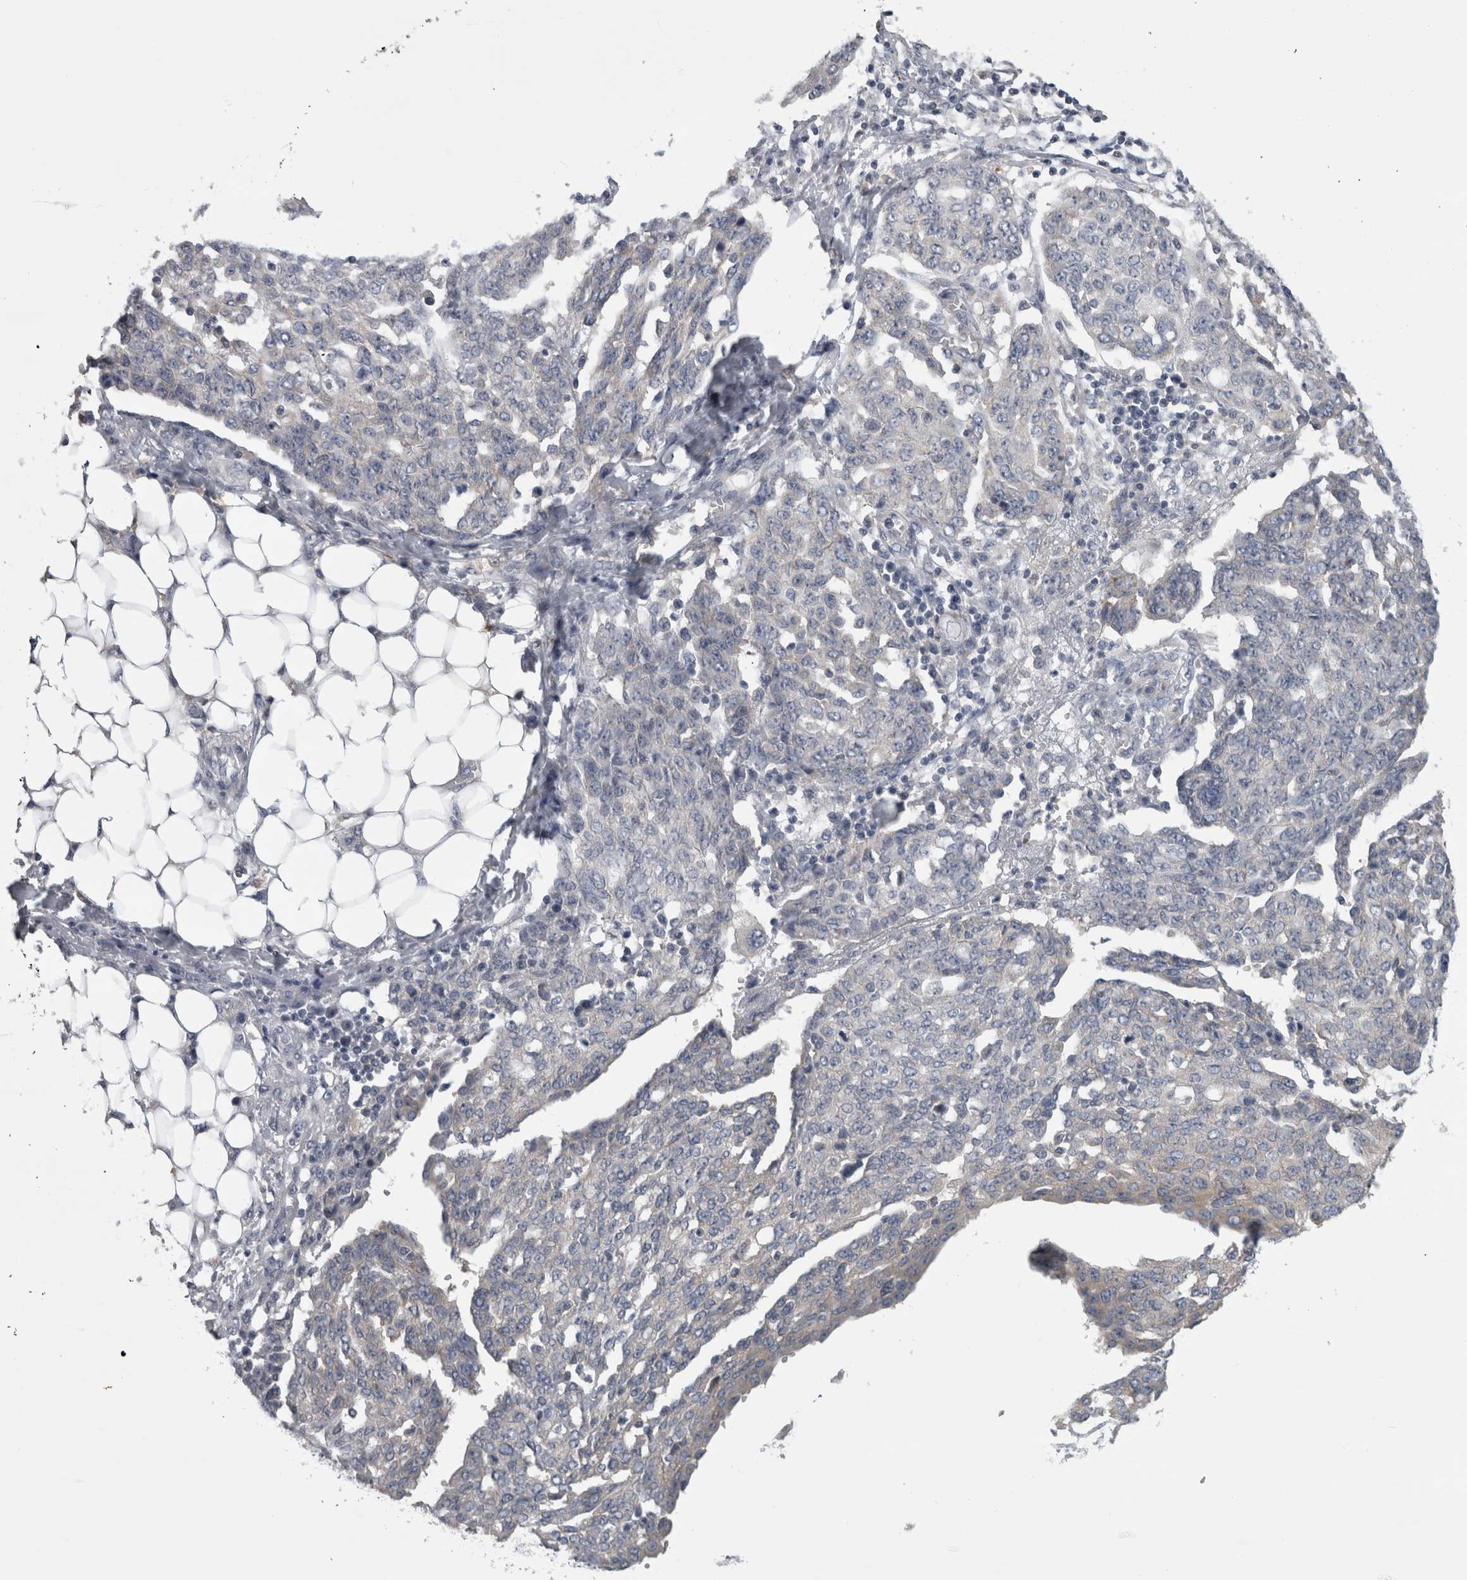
{"staining": {"intensity": "weak", "quantity": "<25%", "location": "cytoplasmic/membranous"}, "tissue": "ovarian cancer", "cell_type": "Tumor cells", "image_type": "cancer", "snomed": [{"axis": "morphology", "description": "Cystadenocarcinoma, serous, NOS"}, {"axis": "topography", "description": "Soft tissue"}, {"axis": "topography", "description": "Ovary"}], "caption": "Ovarian cancer was stained to show a protein in brown. There is no significant staining in tumor cells.", "gene": "PRRC2C", "patient": {"sex": "female", "age": 57}}